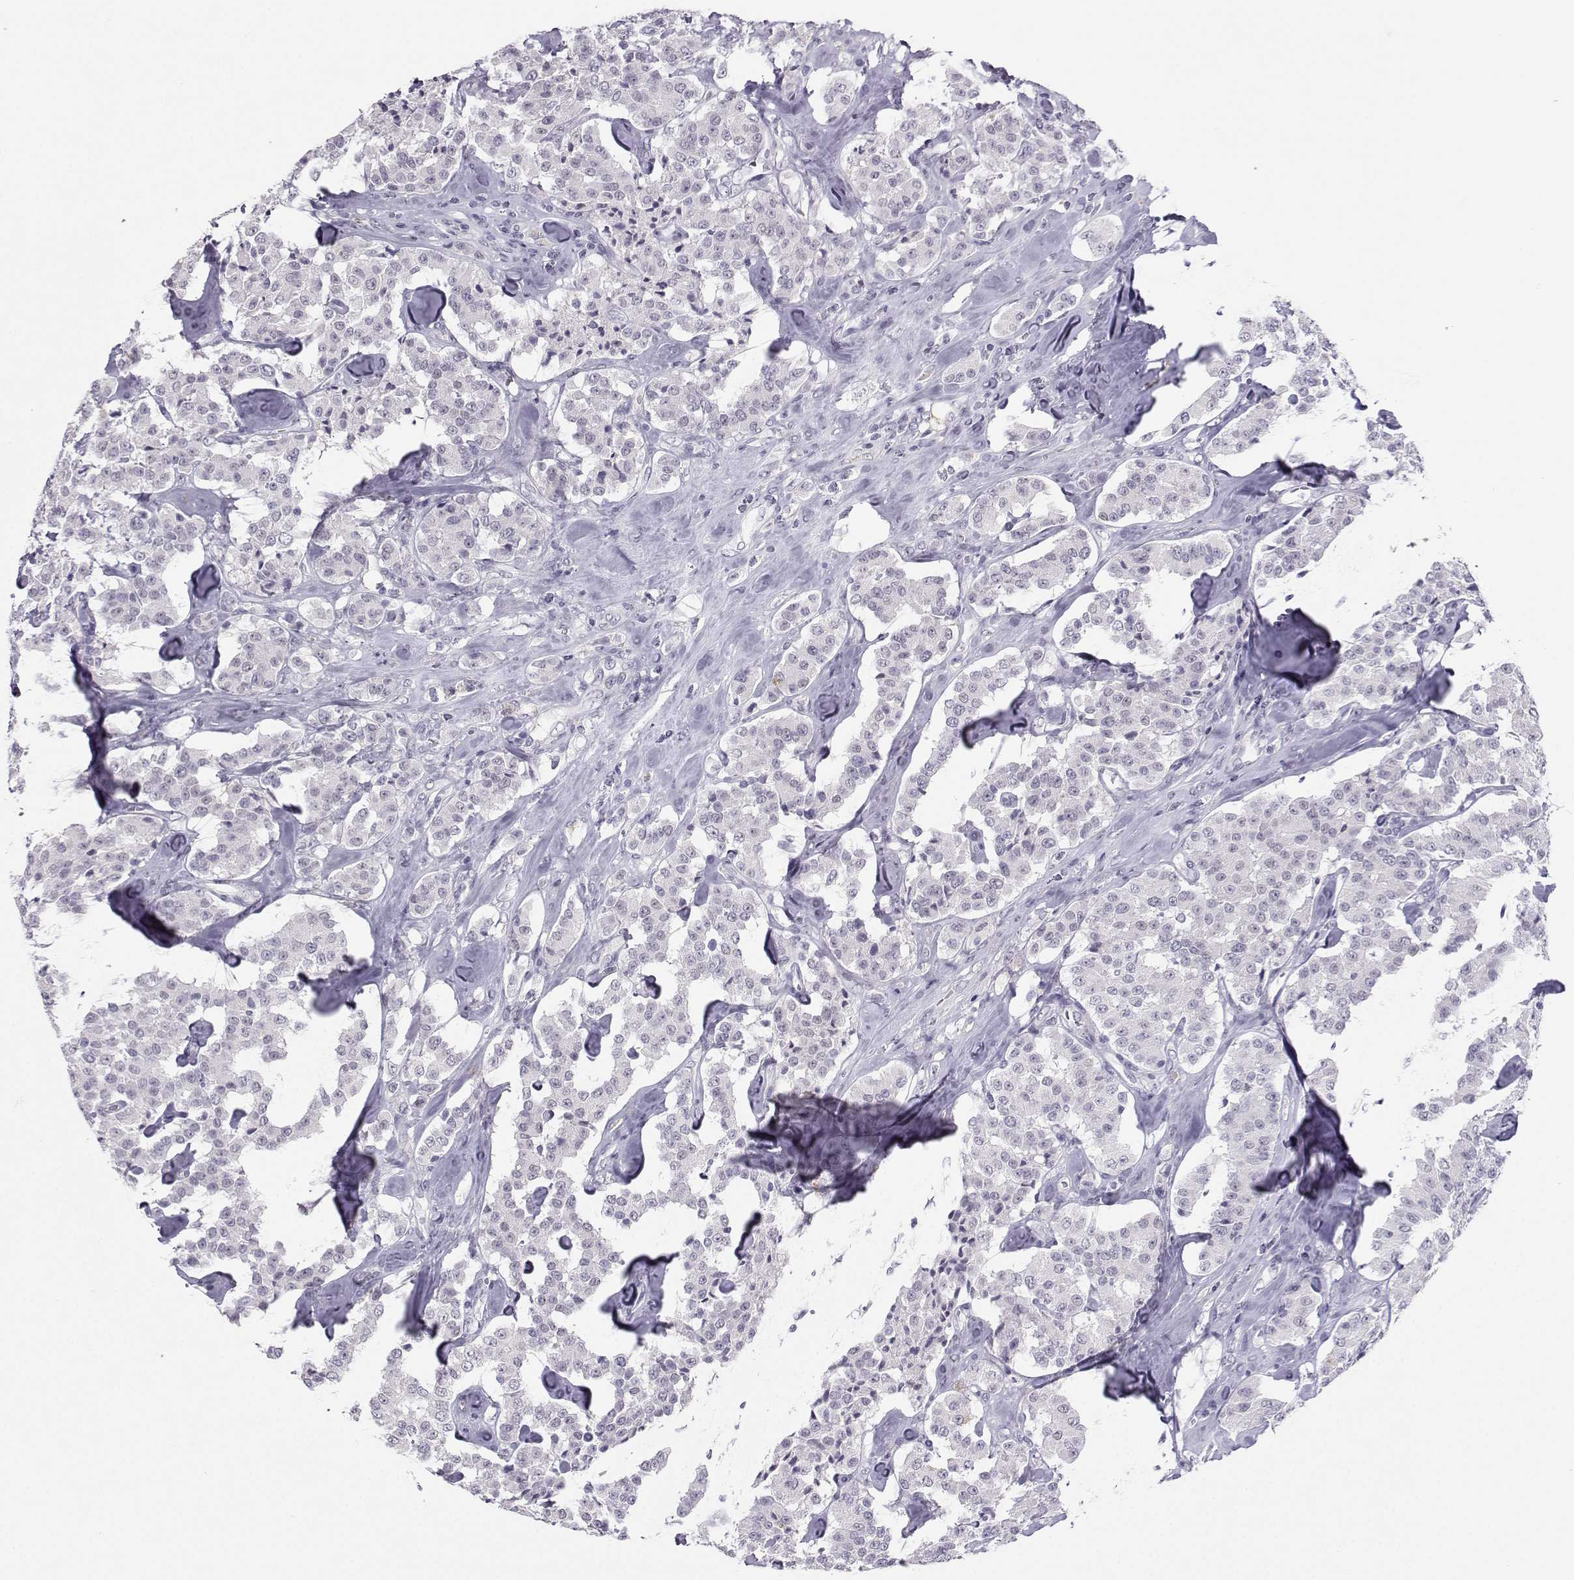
{"staining": {"intensity": "negative", "quantity": "none", "location": "none"}, "tissue": "carcinoid", "cell_type": "Tumor cells", "image_type": "cancer", "snomed": [{"axis": "morphology", "description": "Carcinoid, malignant, NOS"}, {"axis": "topography", "description": "Pancreas"}], "caption": "A photomicrograph of carcinoid stained for a protein demonstrates no brown staining in tumor cells.", "gene": "LHX1", "patient": {"sex": "male", "age": 41}}